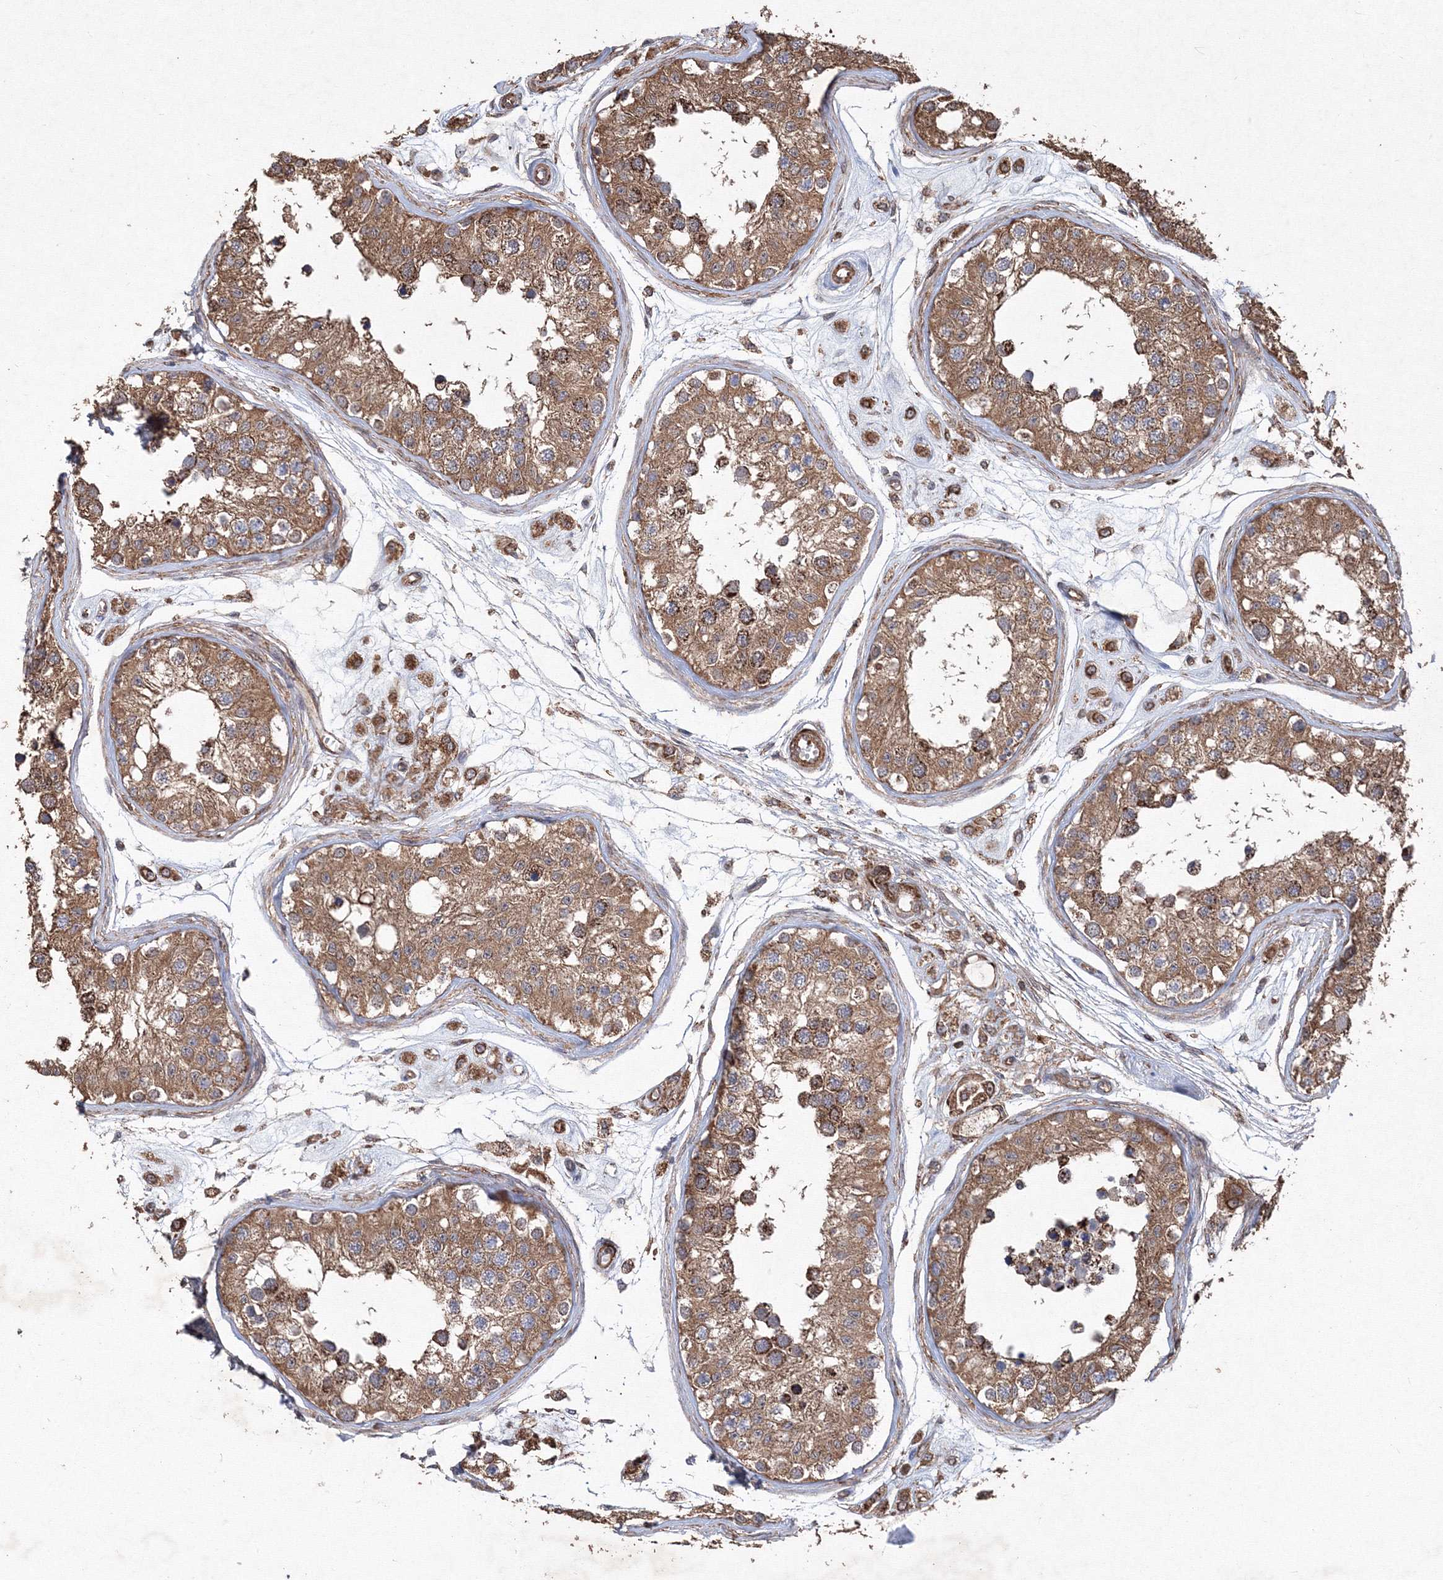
{"staining": {"intensity": "moderate", "quantity": ">75%", "location": "cytoplasmic/membranous"}, "tissue": "testis", "cell_type": "Cells in seminiferous ducts", "image_type": "normal", "snomed": [{"axis": "morphology", "description": "Normal tissue, NOS"}, {"axis": "morphology", "description": "Adenocarcinoma, metastatic, NOS"}, {"axis": "topography", "description": "Testis"}], "caption": "A micrograph of human testis stained for a protein shows moderate cytoplasmic/membranous brown staining in cells in seminiferous ducts.", "gene": "TMEM139", "patient": {"sex": "male", "age": 26}}